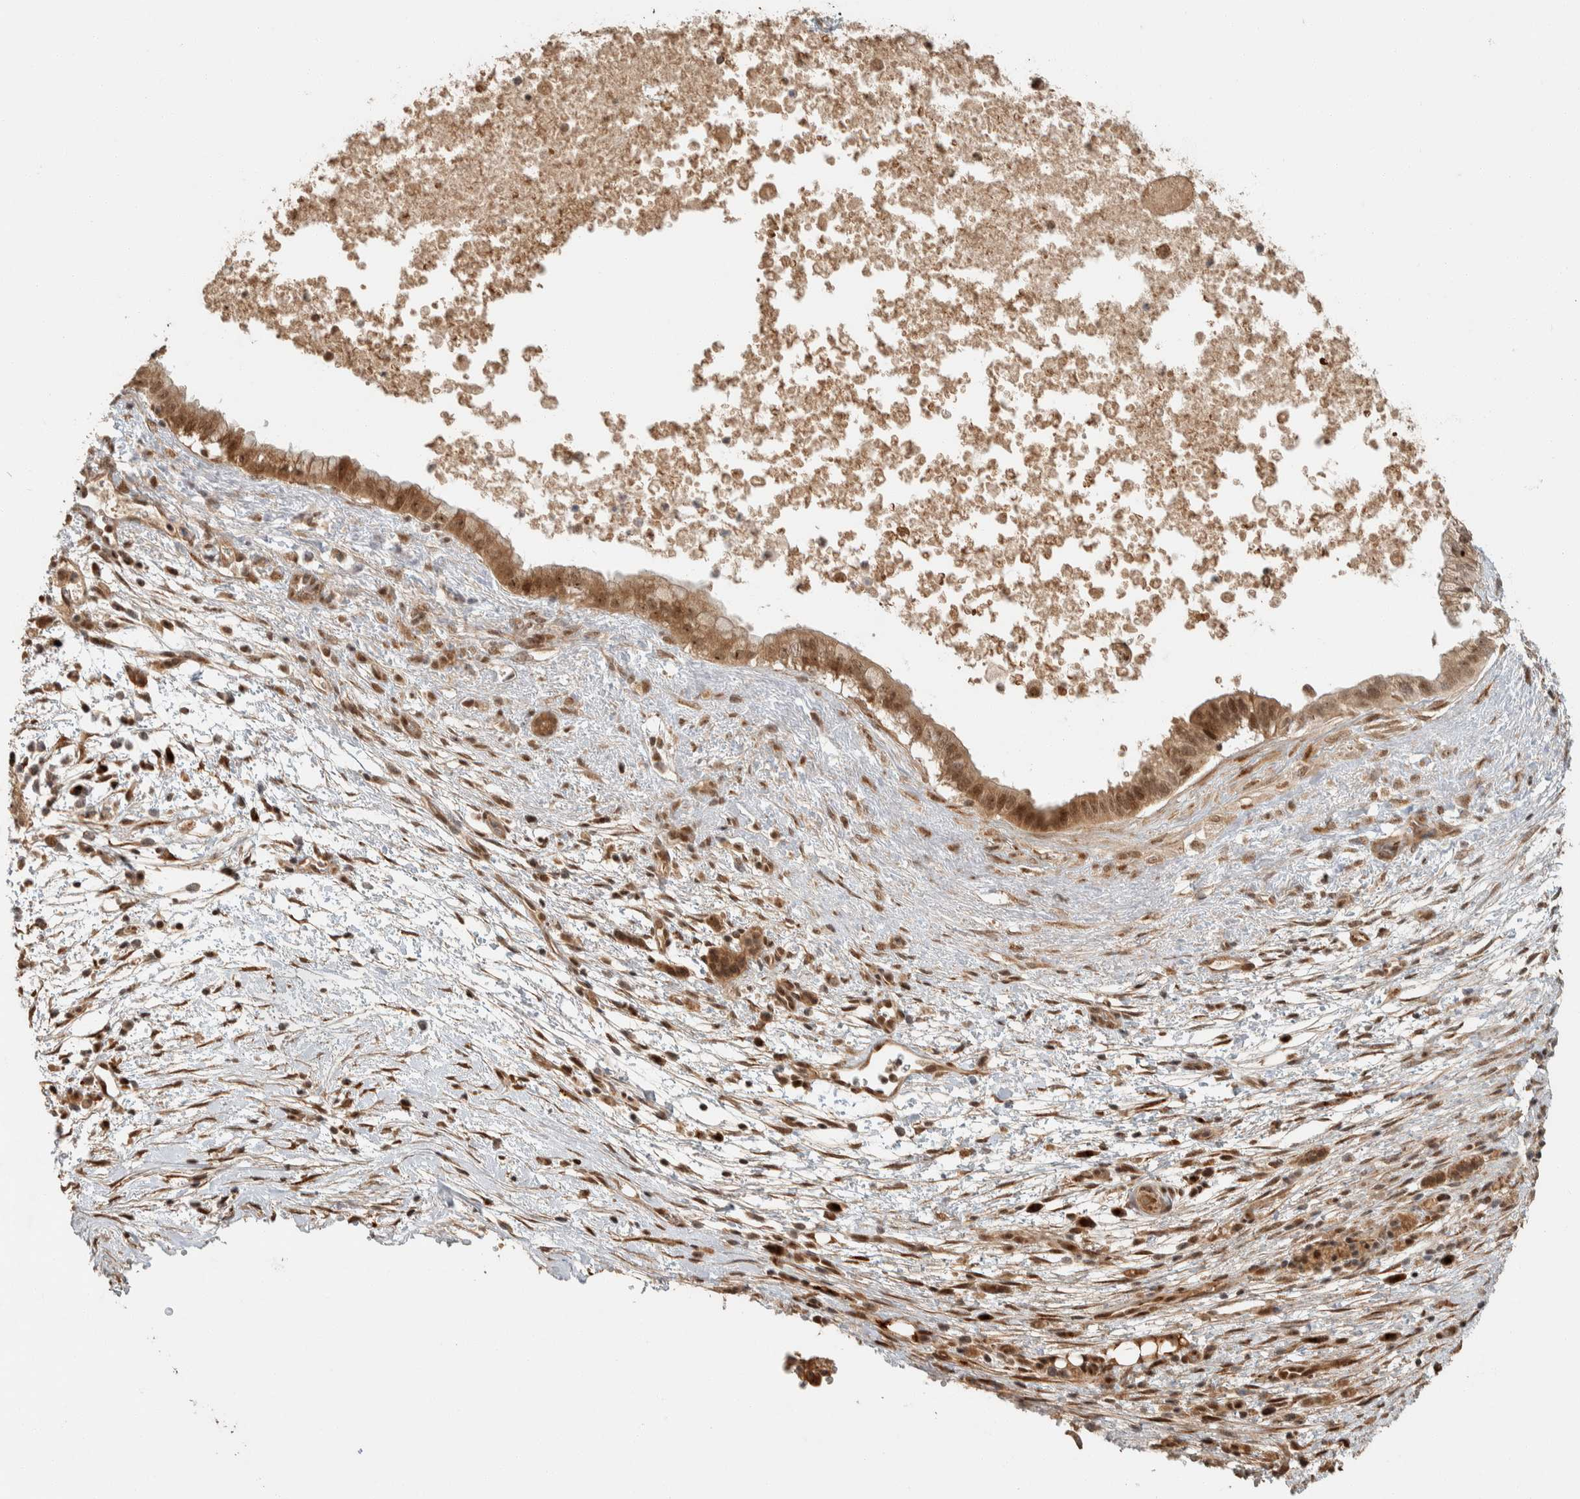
{"staining": {"intensity": "moderate", "quantity": ">75%", "location": "cytoplasmic/membranous,nuclear"}, "tissue": "pancreatic cancer", "cell_type": "Tumor cells", "image_type": "cancer", "snomed": [{"axis": "morphology", "description": "Adenocarcinoma, NOS"}, {"axis": "topography", "description": "Pancreas"}], "caption": "This is an image of immunohistochemistry staining of pancreatic cancer, which shows moderate staining in the cytoplasmic/membranous and nuclear of tumor cells.", "gene": "ZBTB2", "patient": {"sex": "female", "age": 78}}